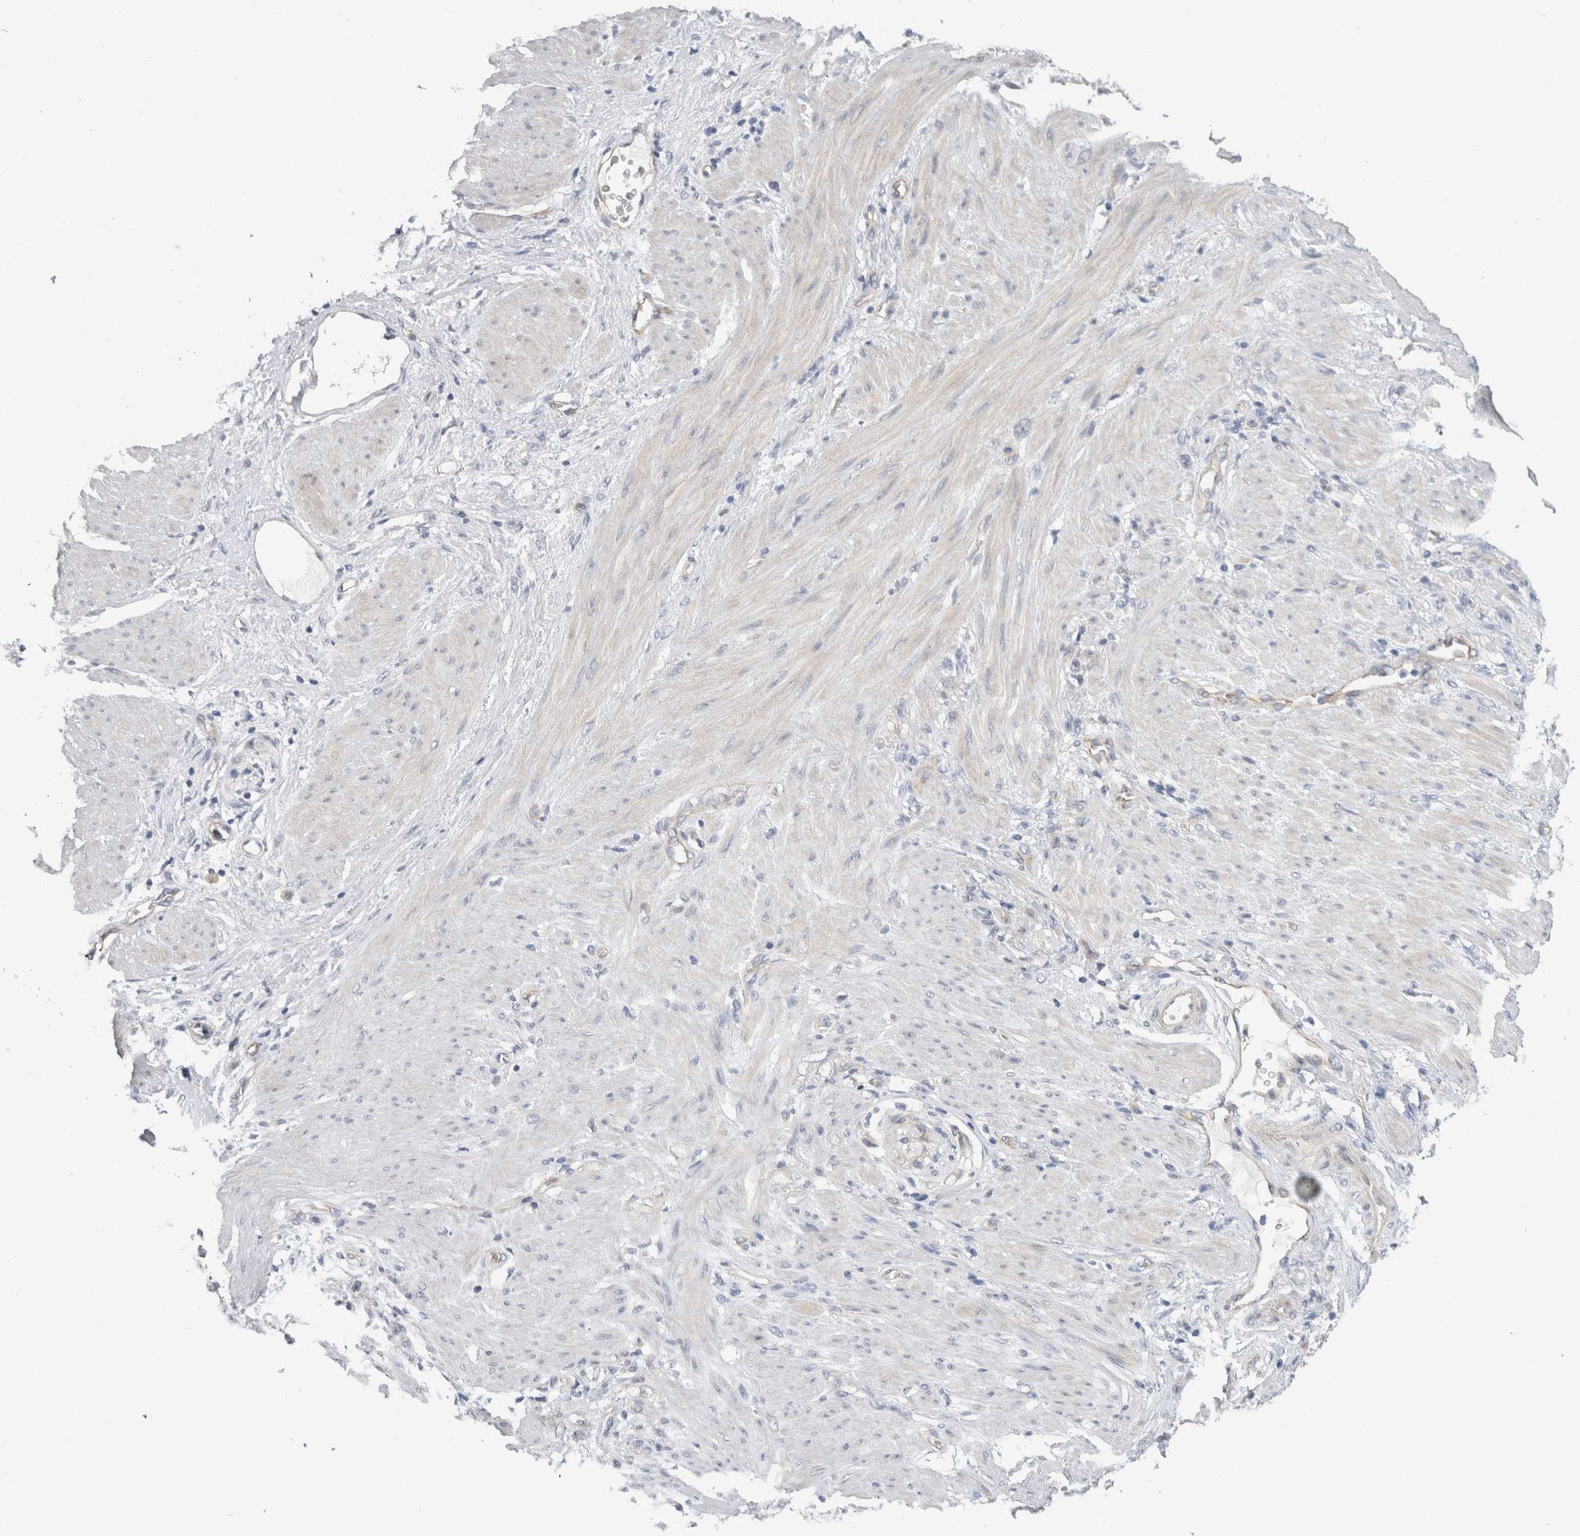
{"staining": {"intensity": "negative", "quantity": "none", "location": "none"}, "tissue": "stomach cancer", "cell_type": "Tumor cells", "image_type": "cancer", "snomed": [{"axis": "morphology", "description": "Adenocarcinoma, NOS"}, {"axis": "topography", "description": "Stomach"}], "caption": "IHC image of neoplastic tissue: human stomach adenocarcinoma stained with DAB demonstrates no significant protein staining in tumor cells. The staining is performed using DAB (3,3'-diaminobenzidine) brown chromogen with nuclei counter-stained in using hematoxylin.", "gene": "AFP", "patient": {"sex": "male", "age": 82}}